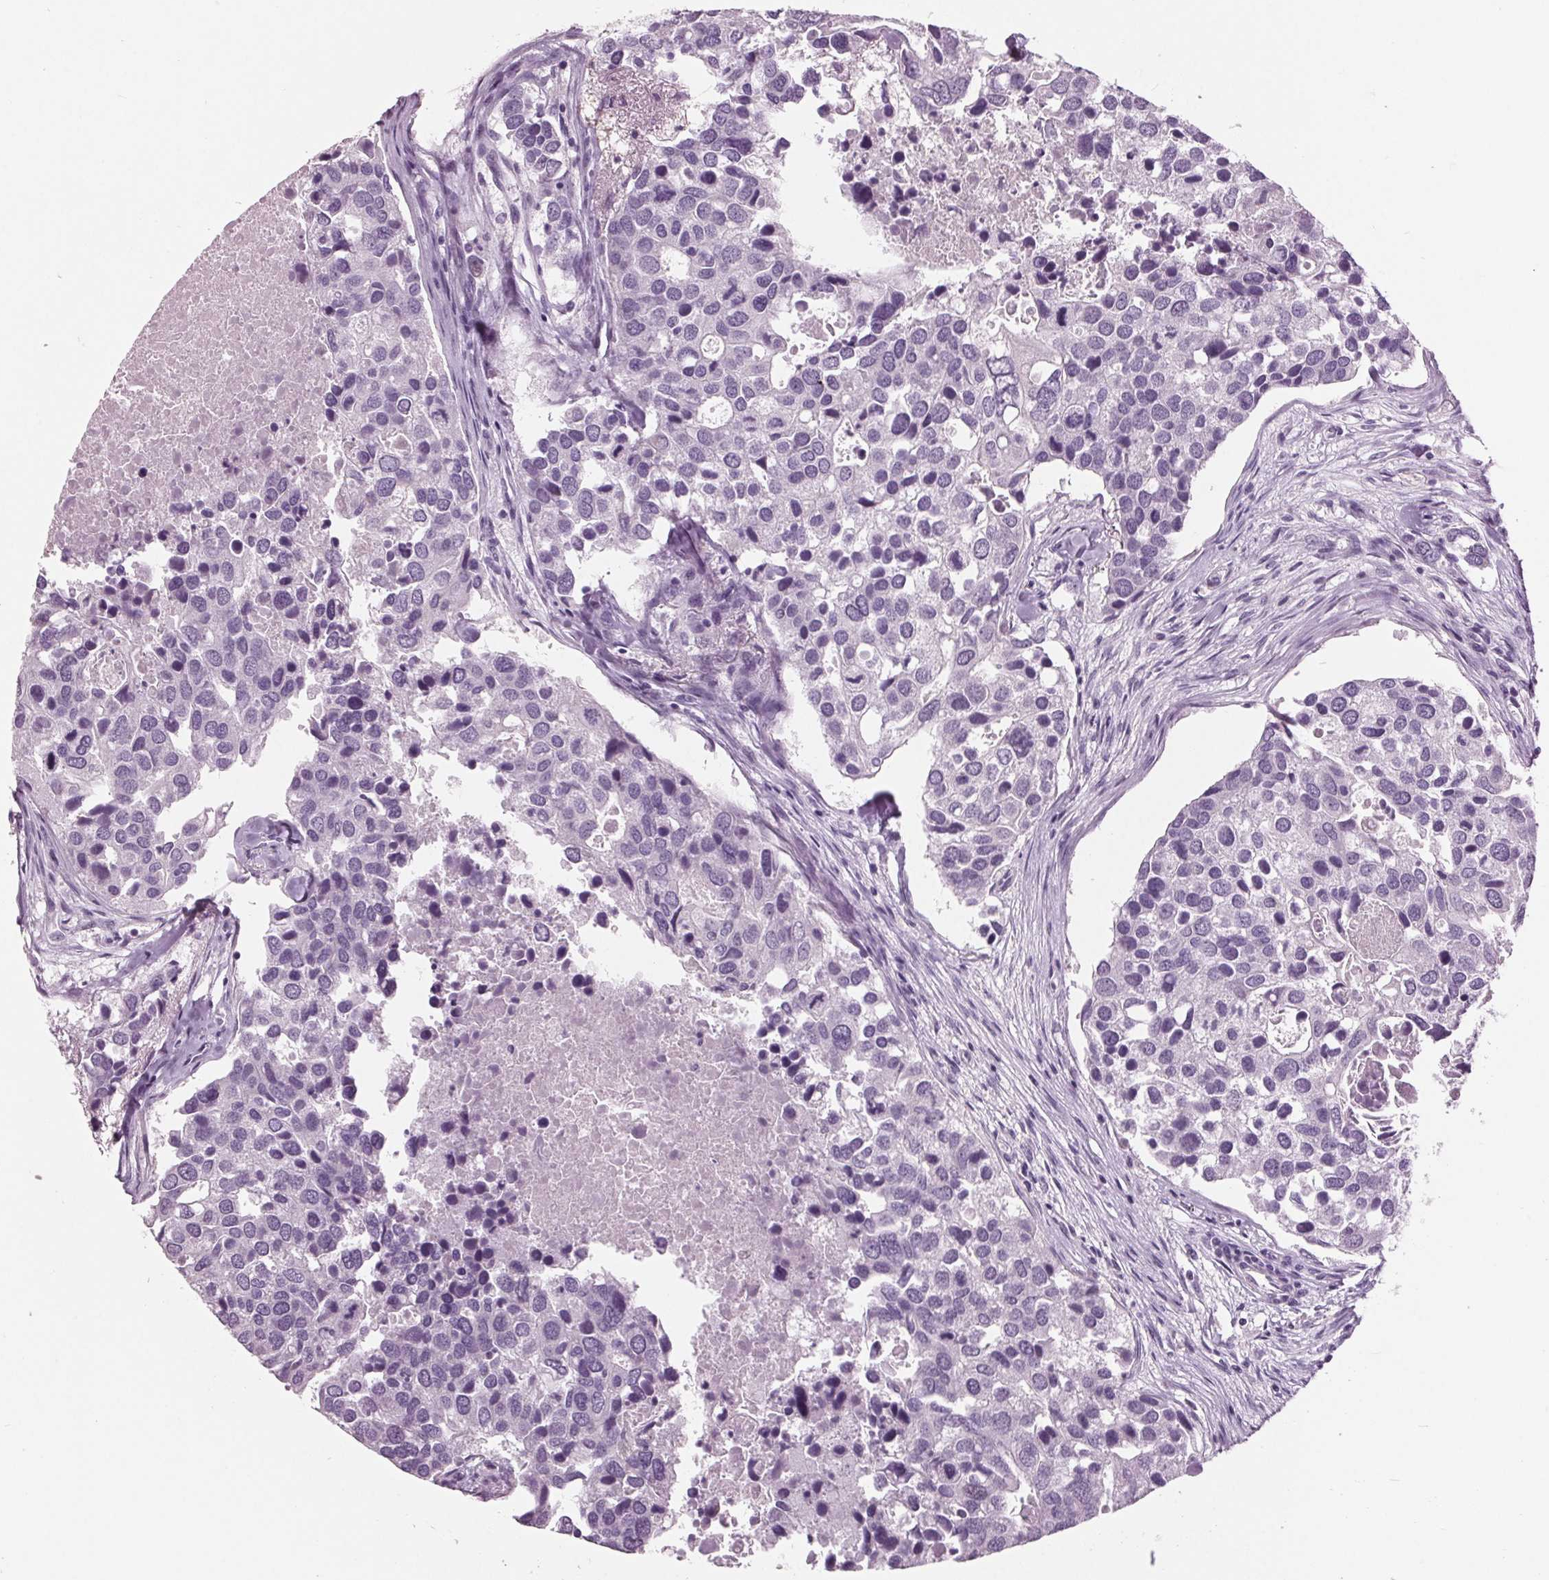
{"staining": {"intensity": "negative", "quantity": "none", "location": "none"}, "tissue": "breast cancer", "cell_type": "Tumor cells", "image_type": "cancer", "snomed": [{"axis": "morphology", "description": "Duct carcinoma"}, {"axis": "topography", "description": "Breast"}], "caption": "Photomicrograph shows no significant protein staining in tumor cells of breast invasive ductal carcinoma.", "gene": "AMBP", "patient": {"sex": "female", "age": 83}}